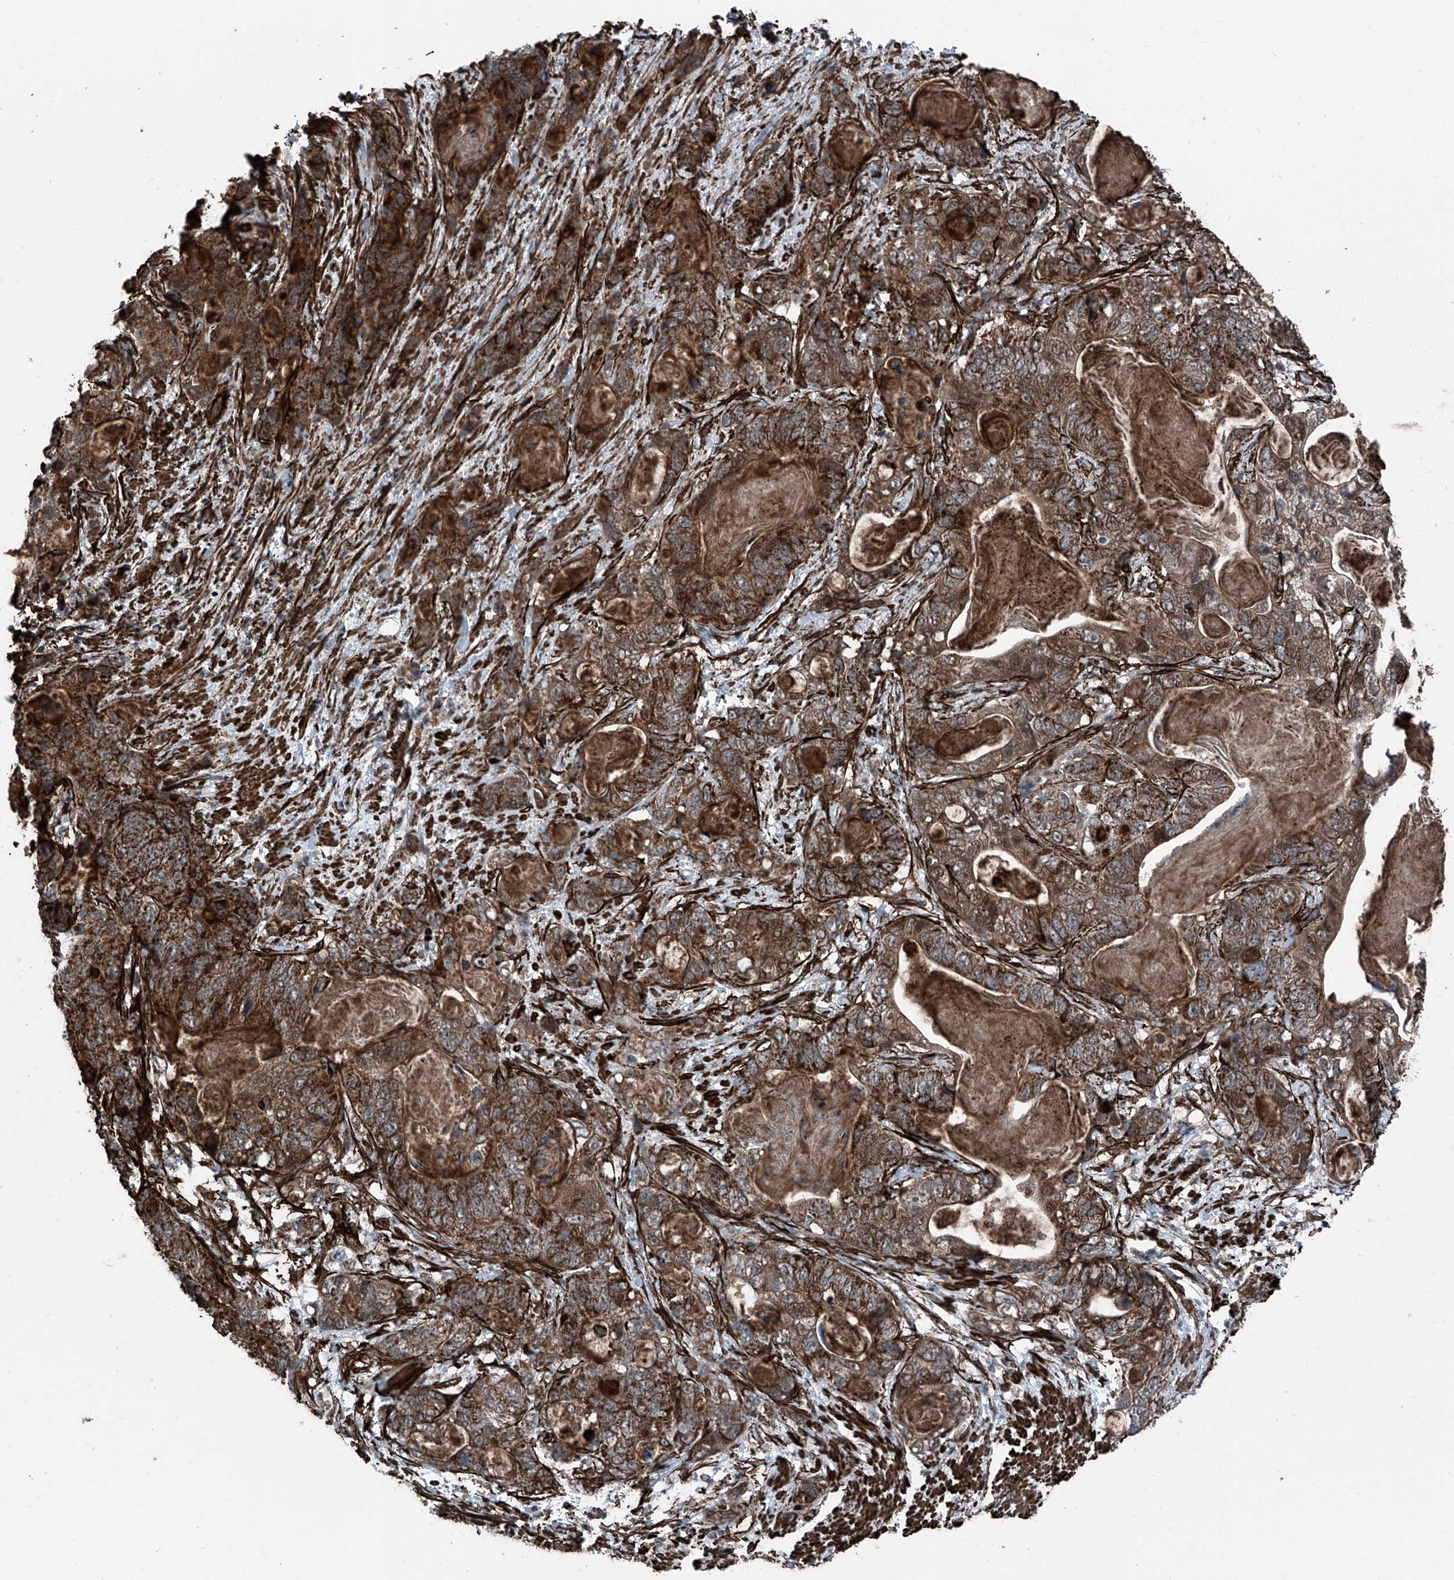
{"staining": {"intensity": "moderate", "quantity": ">75%", "location": "cytoplasmic/membranous"}, "tissue": "stomach cancer", "cell_type": "Tumor cells", "image_type": "cancer", "snomed": [{"axis": "morphology", "description": "Normal tissue, NOS"}, {"axis": "morphology", "description": "Adenocarcinoma, NOS"}, {"axis": "topography", "description": "Stomach"}], "caption": "DAB immunohistochemical staining of human stomach cancer (adenocarcinoma) reveals moderate cytoplasmic/membranous protein staining in approximately >75% of tumor cells.", "gene": "COA7", "patient": {"sex": "female", "age": 89}}